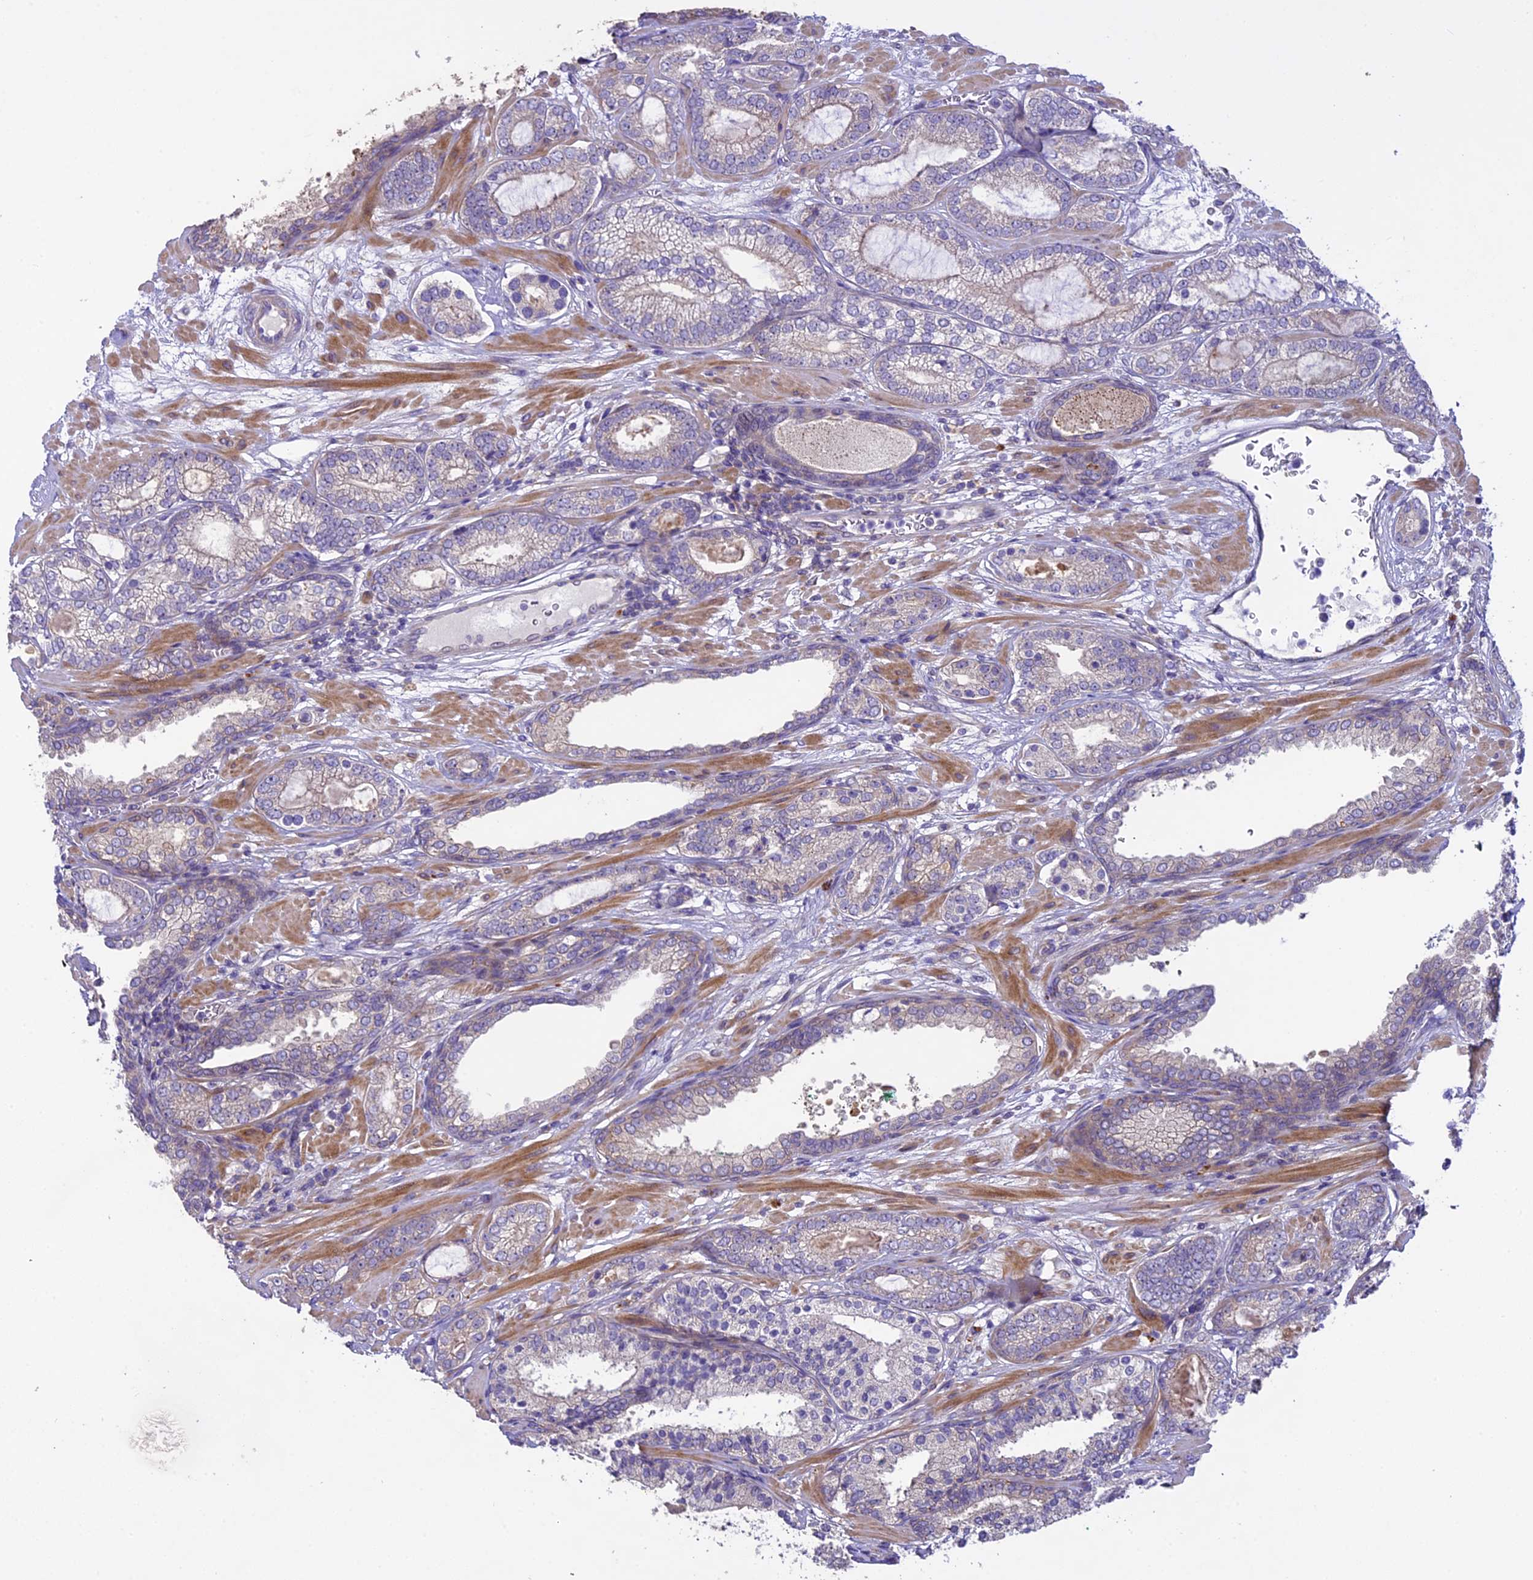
{"staining": {"intensity": "weak", "quantity": "<25%", "location": "cytoplasmic/membranous"}, "tissue": "prostate cancer", "cell_type": "Tumor cells", "image_type": "cancer", "snomed": [{"axis": "morphology", "description": "Adenocarcinoma, High grade"}, {"axis": "topography", "description": "Prostate"}], "caption": "Tumor cells are negative for protein expression in human prostate high-grade adenocarcinoma.", "gene": "SPIRE1", "patient": {"sex": "male", "age": 60}}